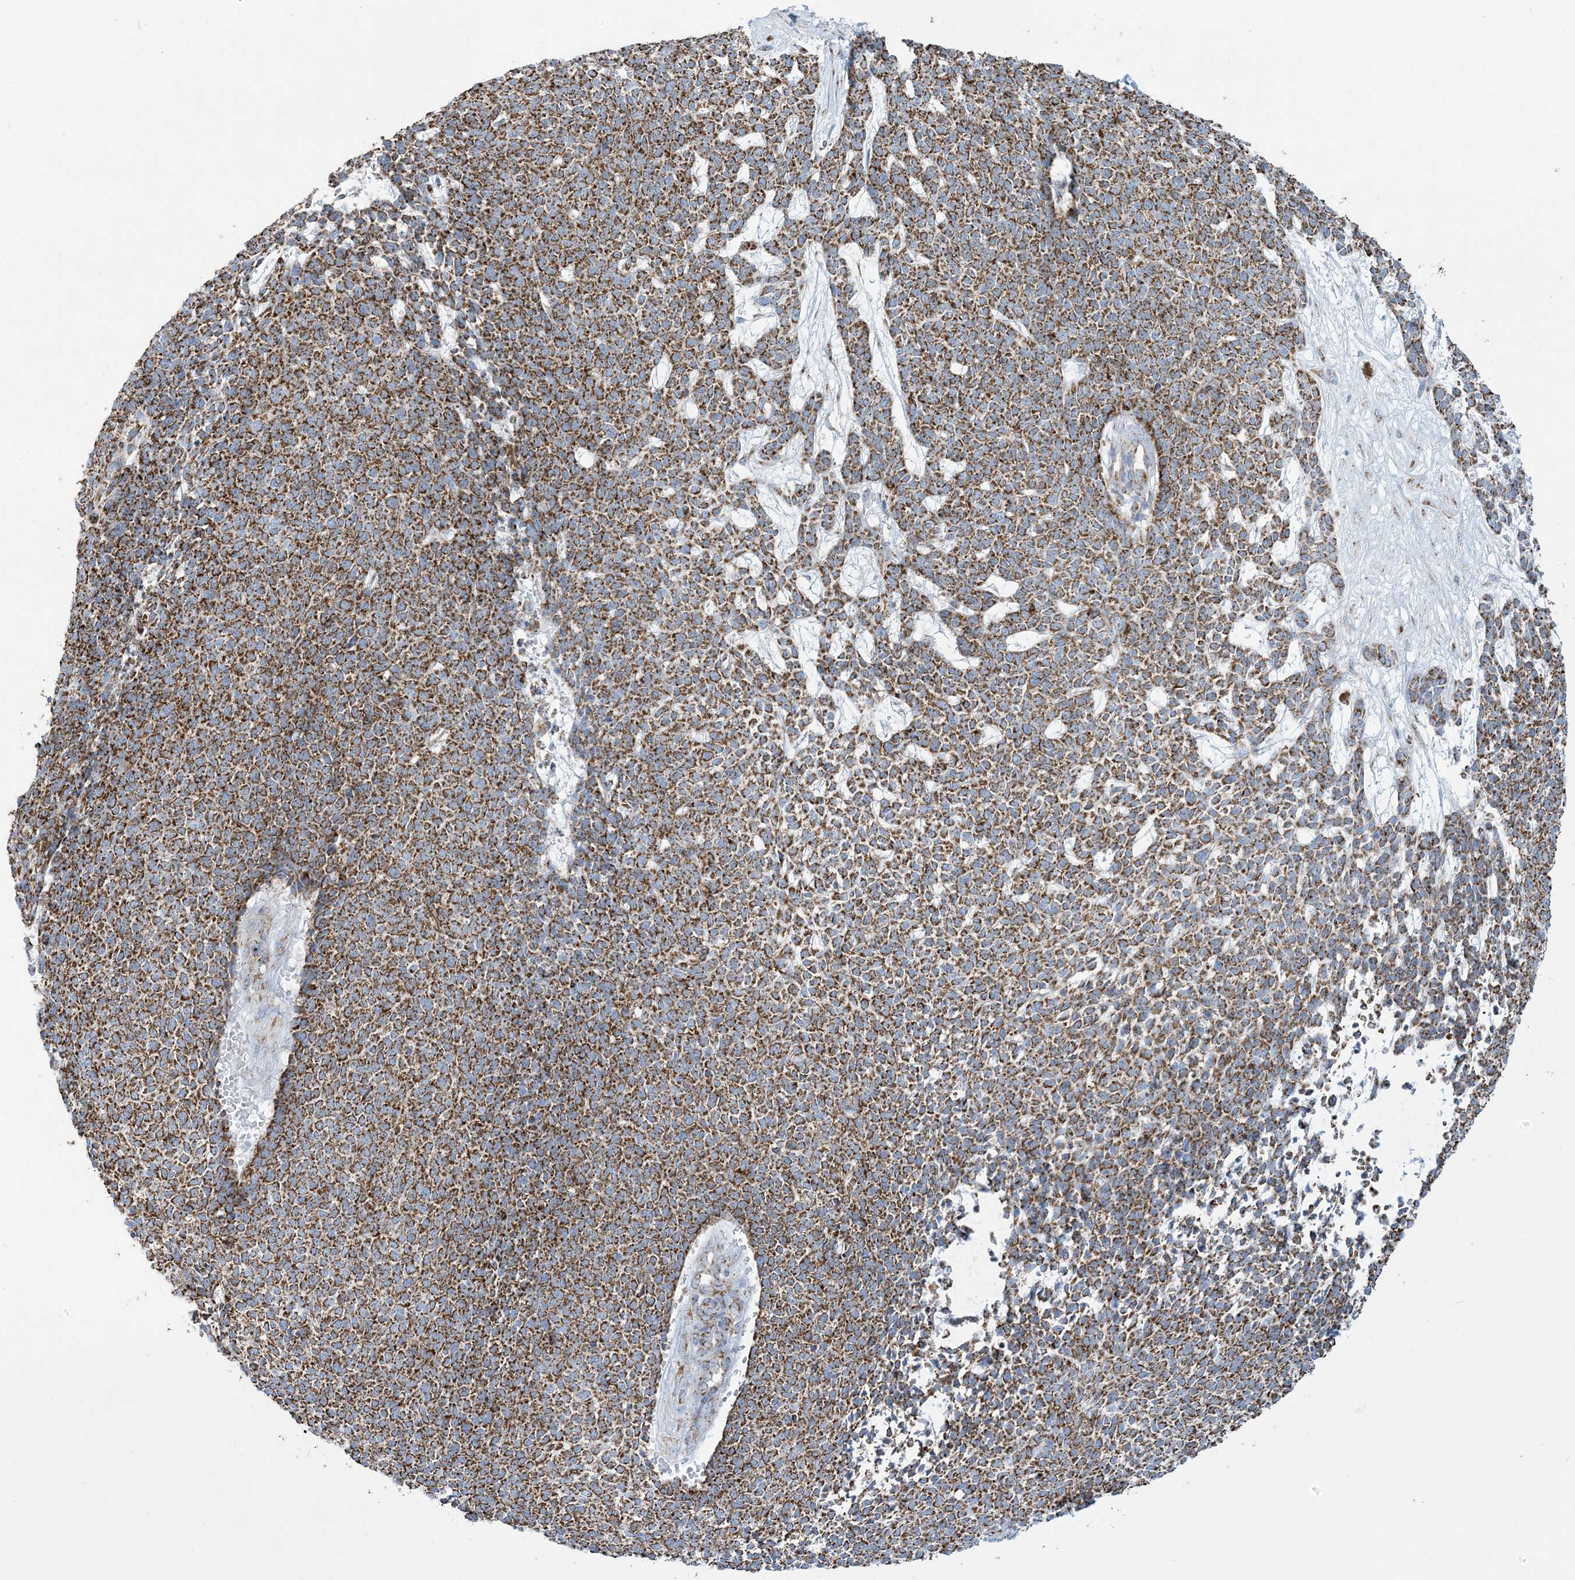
{"staining": {"intensity": "strong", "quantity": ">75%", "location": "cytoplasmic/membranous"}, "tissue": "skin cancer", "cell_type": "Tumor cells", "image_type": "cancer", "snomed": [{"axis": "morphology", "description": "Basal cell carcinoma"}, {"axis": "topography", "description": "Skin"}], "caption": "An IHC image of tumor tissue is shown. Protein staining in brown labels strong cytoplasmic/membranous positivity in skin basal cell carcinoma within tumor cells.", "gene": "SAMM50", "patient": {"sex": "female", "age": 84}}